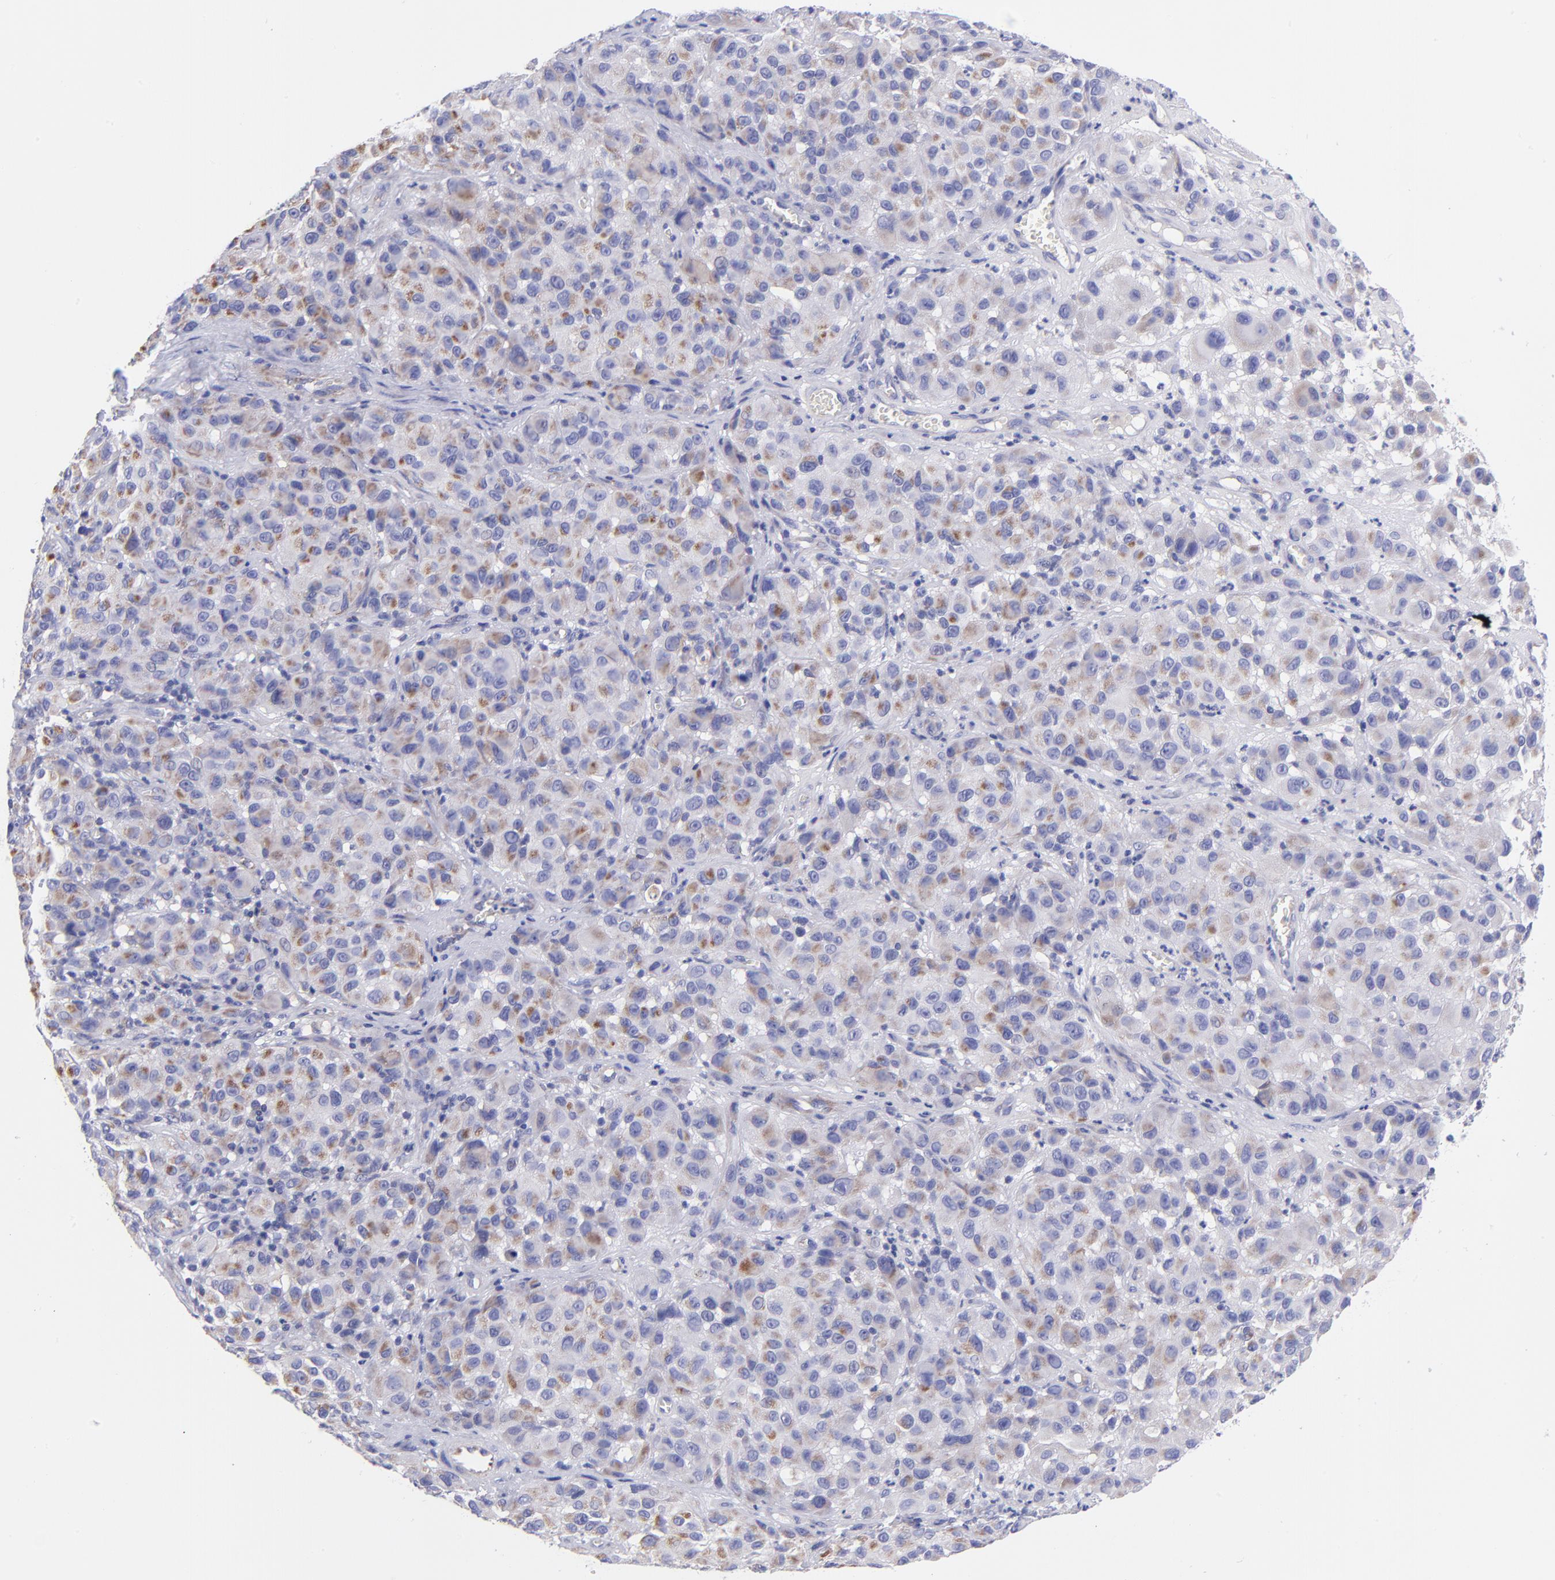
{"staining": {"intensity": "moderate", "quantity": "25%-75%", "location": "cytoplasmic/membranous"}, "tissue": "melanoma", "cell_type": "Tumor cells", "image_type": "cancer", "snomed": [{"axis": "morphology", "description": "Malignant melanoma, NOS"}, {"axis": "topography", "description": "Skin"}], "caption": "Immunohistochemical staining of melanoma displays moderate cytoplasmic/membranous protein expression in approximately 25%-75% of tumor cells. The staining is performed using DAB (3,3'-diaminobenzidine) brown chromogen to label protein expression. The nuclei are counter-stained blue using hematoxylin.", "gene": "NDUFB7", "patient": {"sex": "female", "age": 21}}